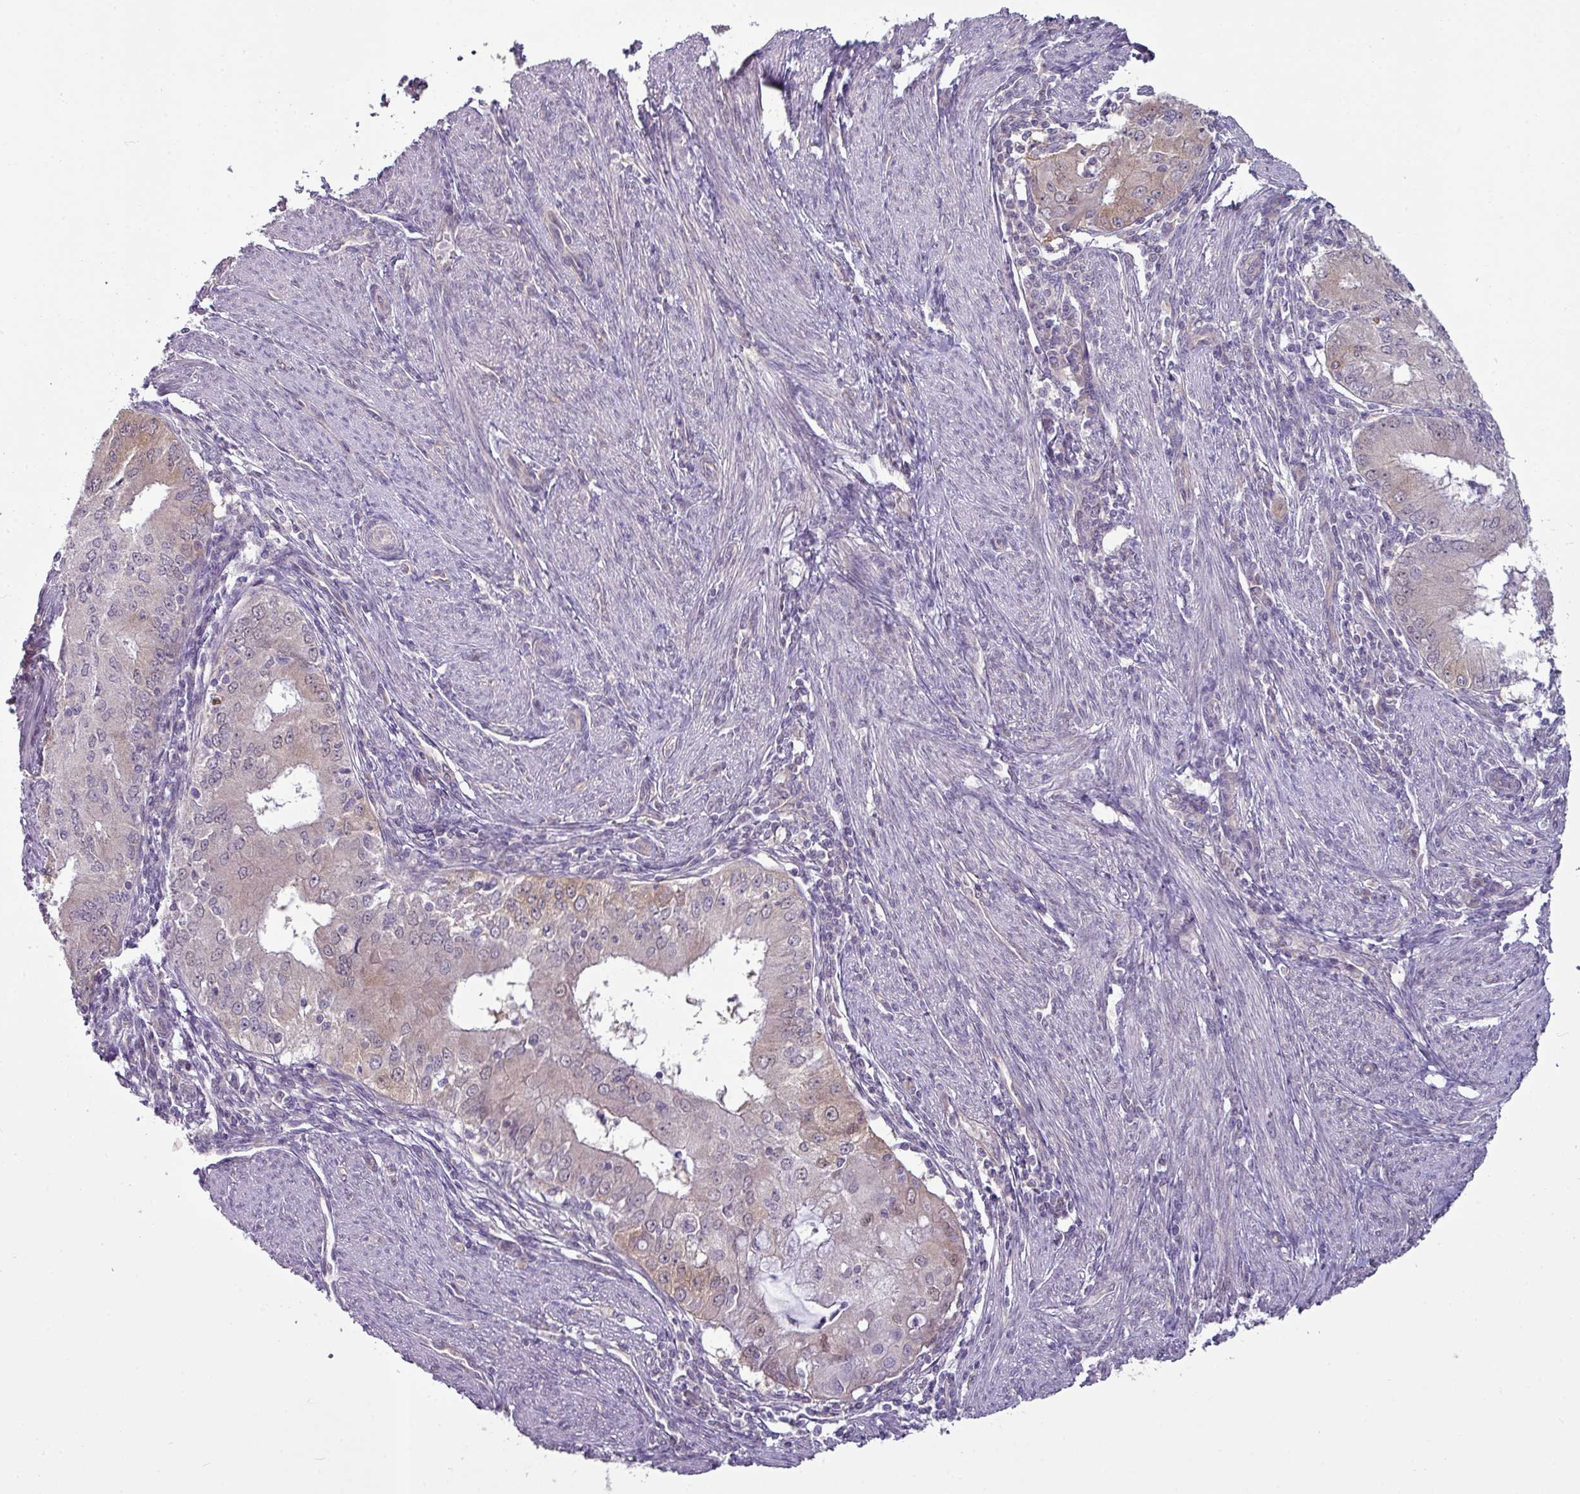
{"staining": {"intensity": "moderate", "quantity": "25%-75%", "location": "cytoplasmic/membranous"}, "tissue": "endometrial cancer", "cell_type": "Tumor cells", "image_type": "cancer", "snomed": [{"axis": "morphology", "description": "Adenocarcinoma, NOS"}, {"axis": "topography", "description": "Endometrium"}], "caption": "Immunohistochemistry (IHC) micrograph of neoplastic tissue: human endometrial cancer (adenocarcinoma) stained using IHC demonstrates medium levels of moderate protein expression localized specifically in the cytoplasmic/membranous of tumor cells, appearing as a cytoplasmic/membranous brown color.", "gene": "TTLL12", "patient": {"sex": "female", "age": 50}}